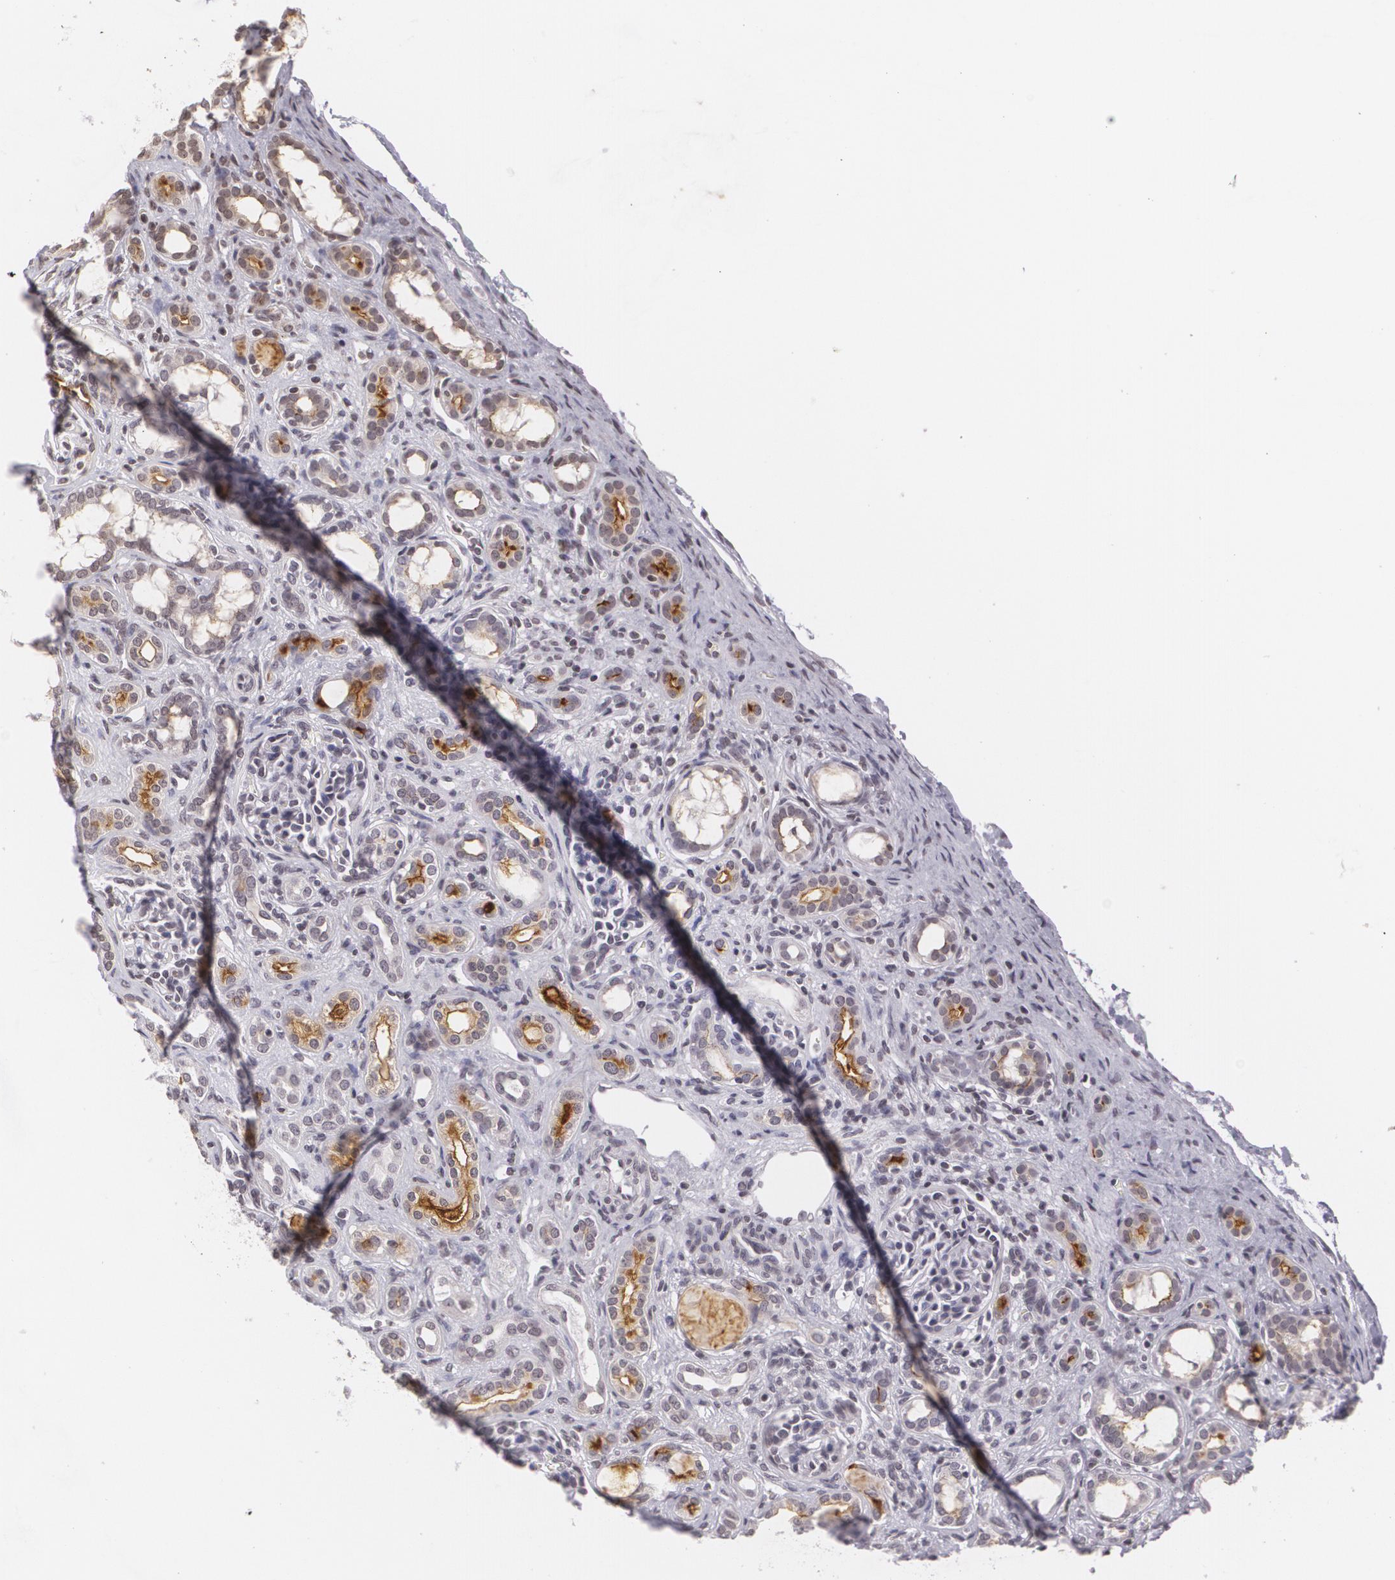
{"staining": {"intensity": "negative", "quantity": "none", "location": "none"}, "tissue": "kidney", "cell_type": "Cells in glomeruli", "image_type": "normal", "snomed": [{"axis": "morphology", "description": "Normal tissue, NOS"}, {"axis": "topography", "description": "Kidney"}], "caption": "Immunohistochemistry photomicrograph of benign human kidney stained for a protein (brown), which demonstrates no staining in cells in glomeruli.", "gene": "MUC1", "patient": {"sex": "male", "age": 7}}